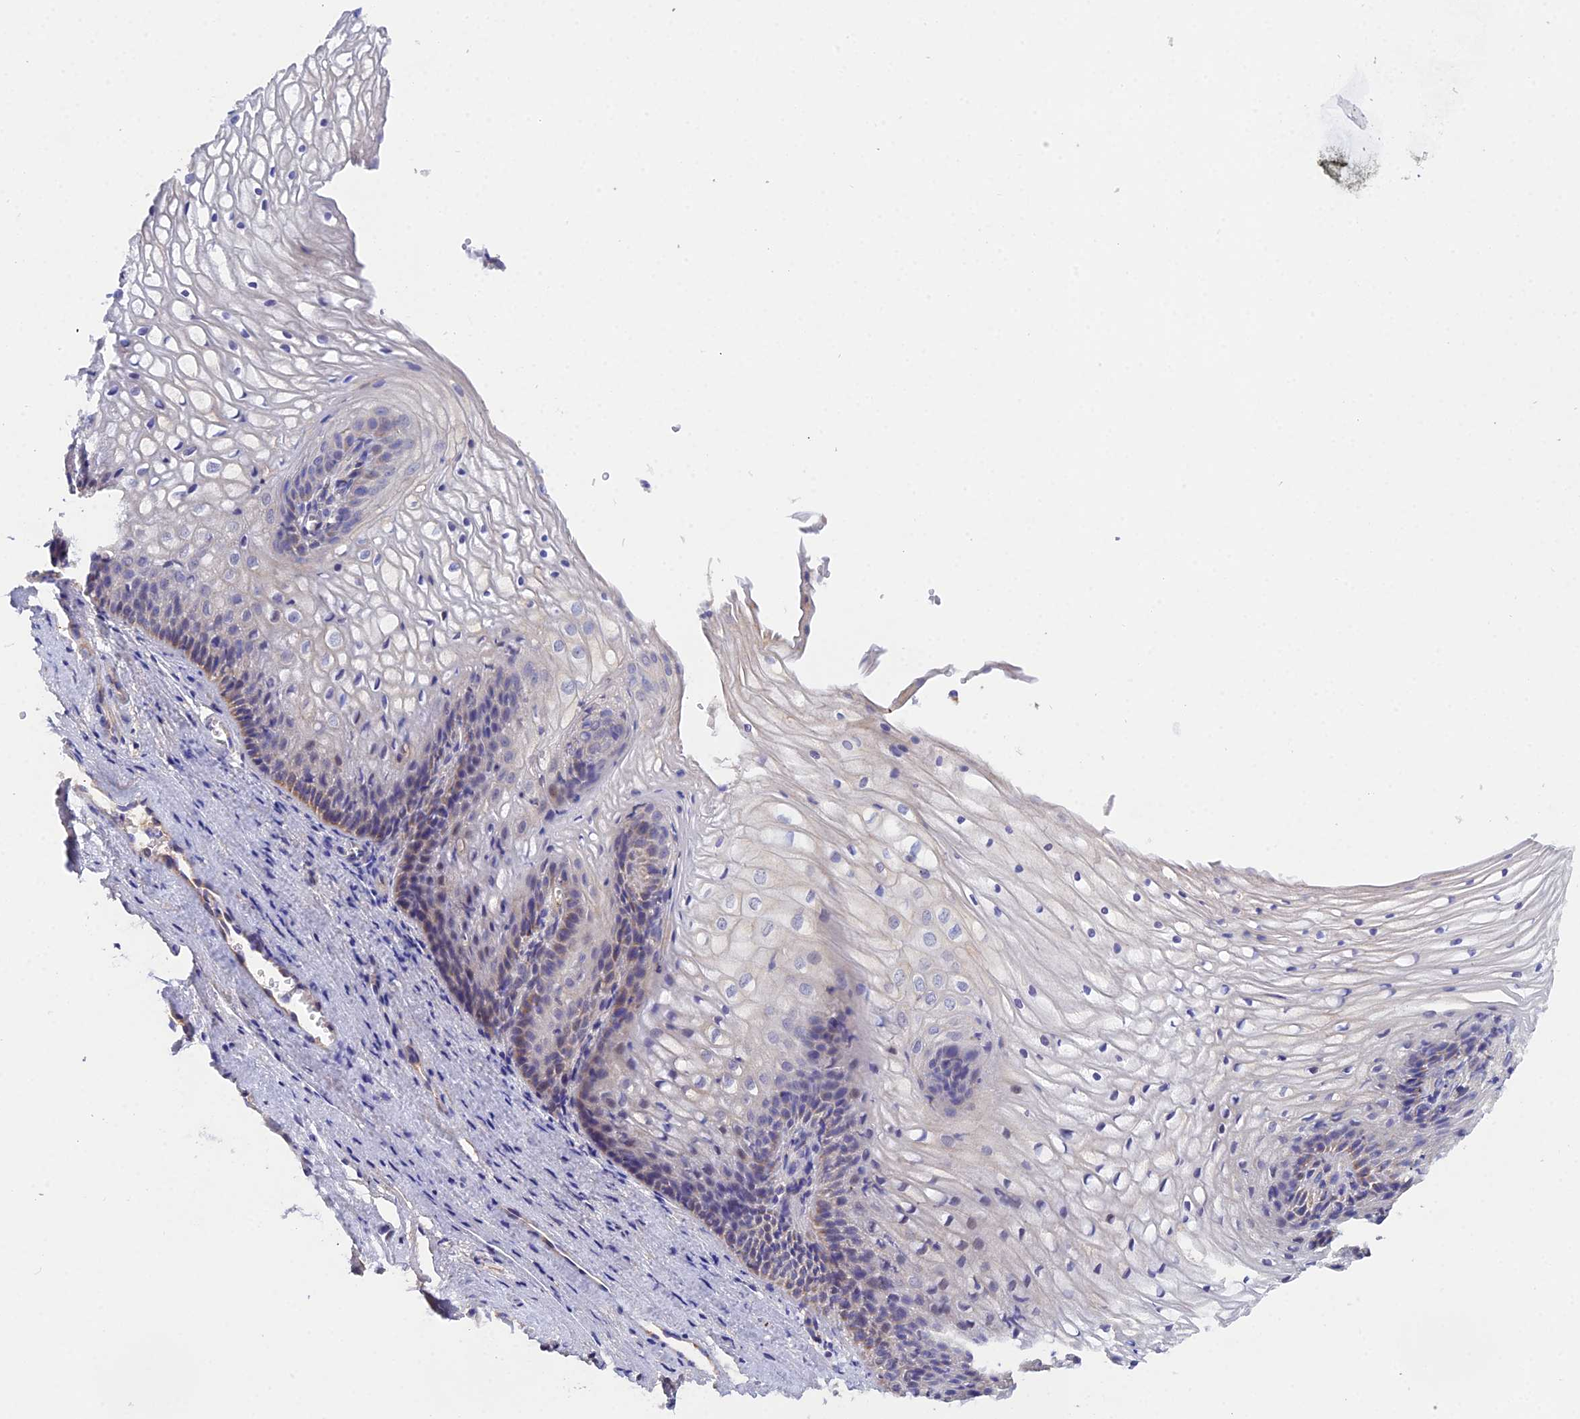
{"staining": {"intensity": "weak", "quantity": "<25%", "location": "cytoplasmic/membranous"}, "tissue": "vagina", "cell_type": "Squamous epithelial cells", "image_type": "normal", "snomed": [{"axis": "morphology", "description": "Normal tissue, NOS"}, {"axis": "topography", "description": "Vagina"}], "caption": "A micrograph of human vagina is negative for staining in squamous epithelial cells. (DAB (3,3'-diaminobenzidine) IHC visualized using brightfield microscopy, high magnification).", "gene": "PPP2R2A", "patient": {"sex": "female", "age": 34}}